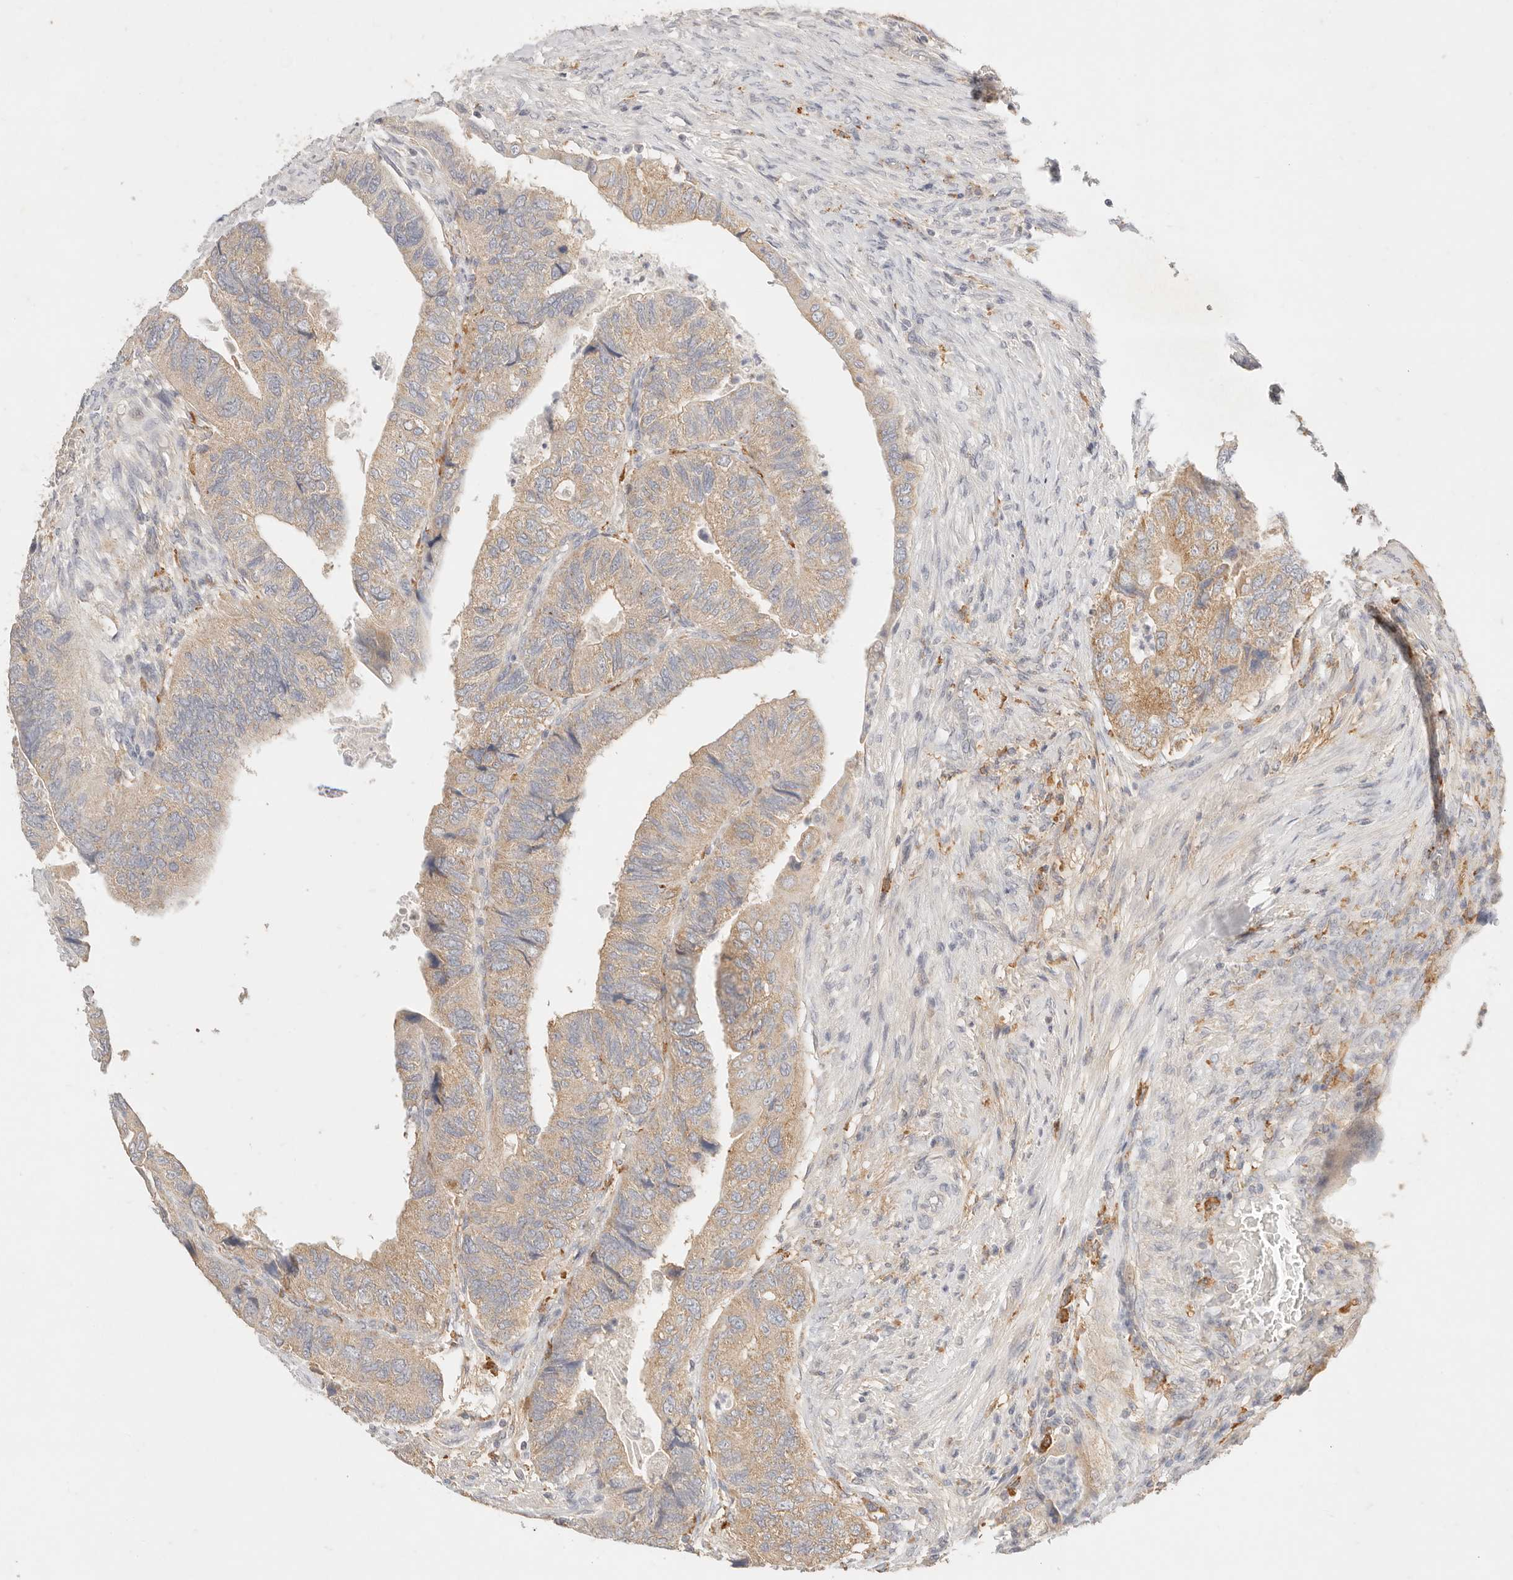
{"staining": {"intensity": "weak", "quantity": ">75%", "location": "cytoplasmic/membranous"}, "tissue": "colorectal cancer", "cell_type": "Tumor cells", "image_type": "cancer", "snomed": [{"axis": "morphology", "description": "Adenocarcinoma, NOS"}, {"axis": "topography", "description": "Rectum"}], "caption": "Weak cytoplasmic/membranous protein expression is appreciated in about >75% of tumor cells in adenocarcinoma (colorectal).", "gene": "HK2", "patient": {"sex": "male", "age": 63}}